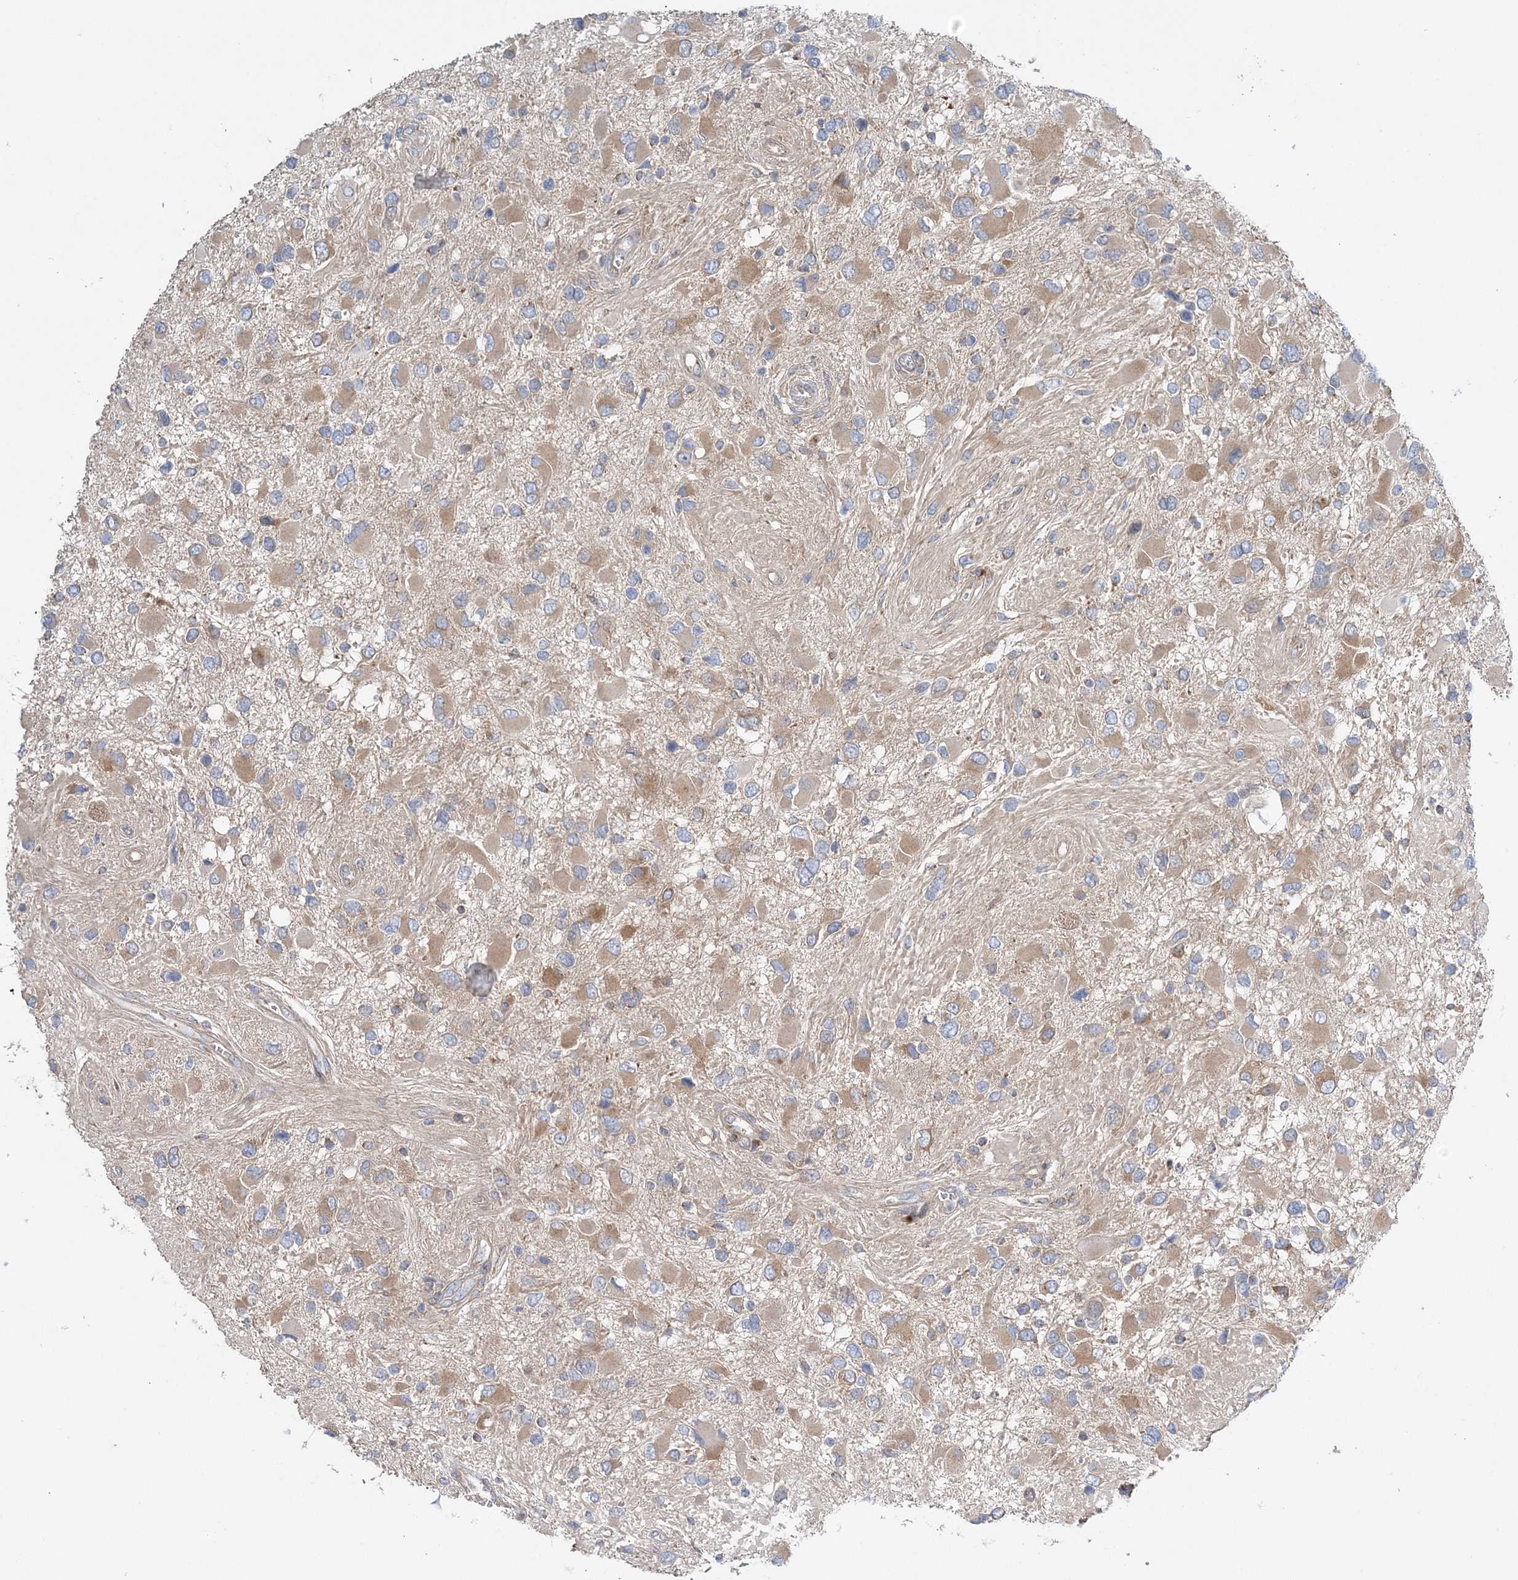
{"staining": {"intensity": "weak", "quantity": ">75%", "location": "cytoplasmic/membranous"}, "tissue": "glioma", "cell_type": "Tumor cells", "image_type": "cancer", "snomed": [{"axis": "morphology", "description": "Glioma, malignant, High grade"}, {"axis": "topography", "description": "Brain"}], "caption": "A high-resolution photomicrograph shows immunohistochemistry (IHC) staining of glioma, which displays weak cytoplasmic/membranous staining in about >75% of tumor cells.", "gene": "FAM114A2", "patient": {"sex": "male", "age": 53}}